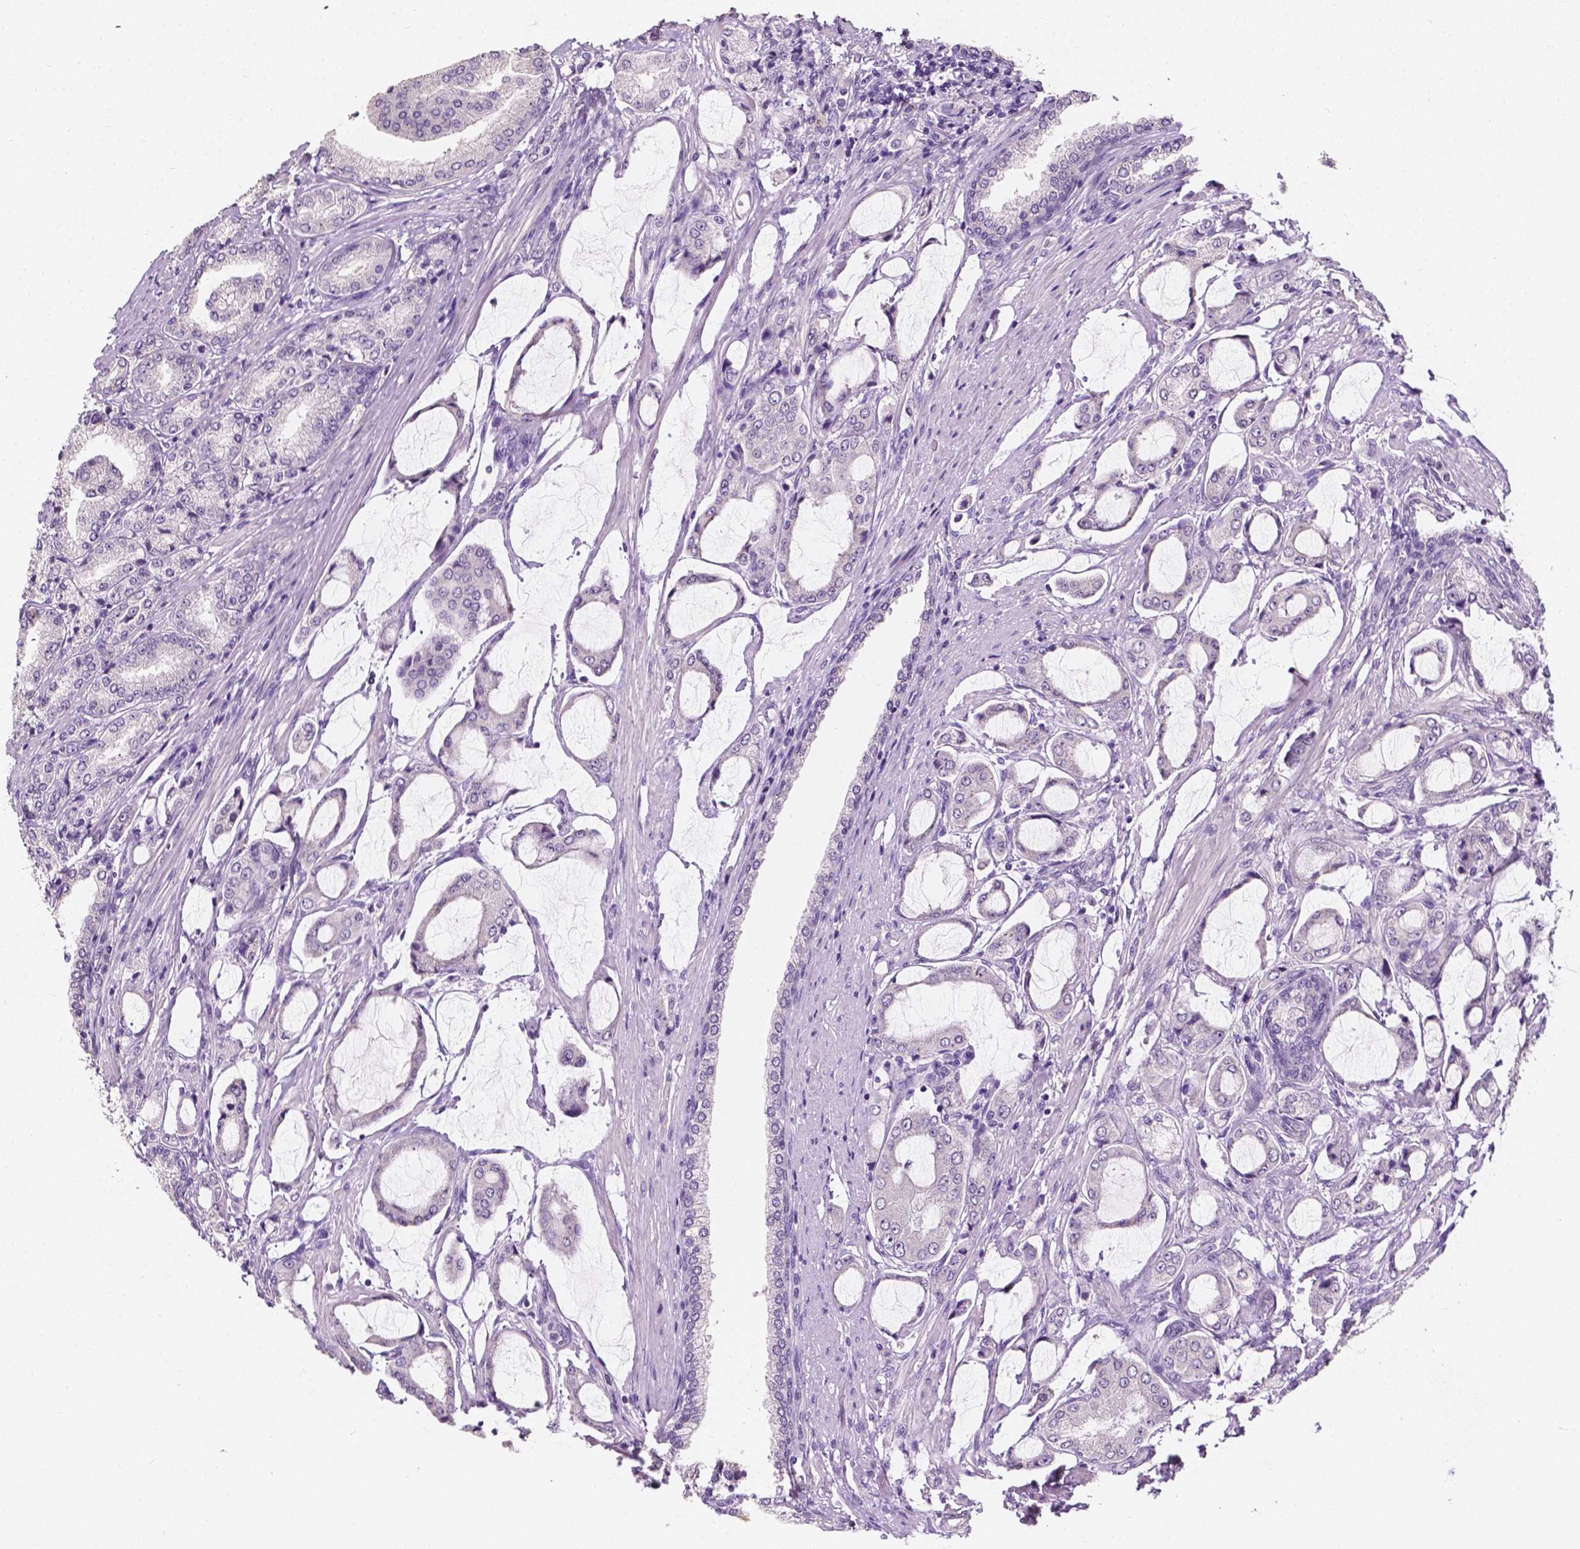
{"staining": {"intensity": "negative", "quantity": "none", "location": "none"}, "tissue": "prostate cancer", "cell_type": "Tumor cells", "image_type": "cancer", "snomed": [{"axis": "morphology", "description": "Adenocarcinoma, NOS"}, {"axis": "topography", "description": "Prostate"}], "caption": "There is no significant expression in tumor cells of prostate adenocarcinoma.", "gene": "TAL1", "patient": {"sex": "male", "age": 63}}